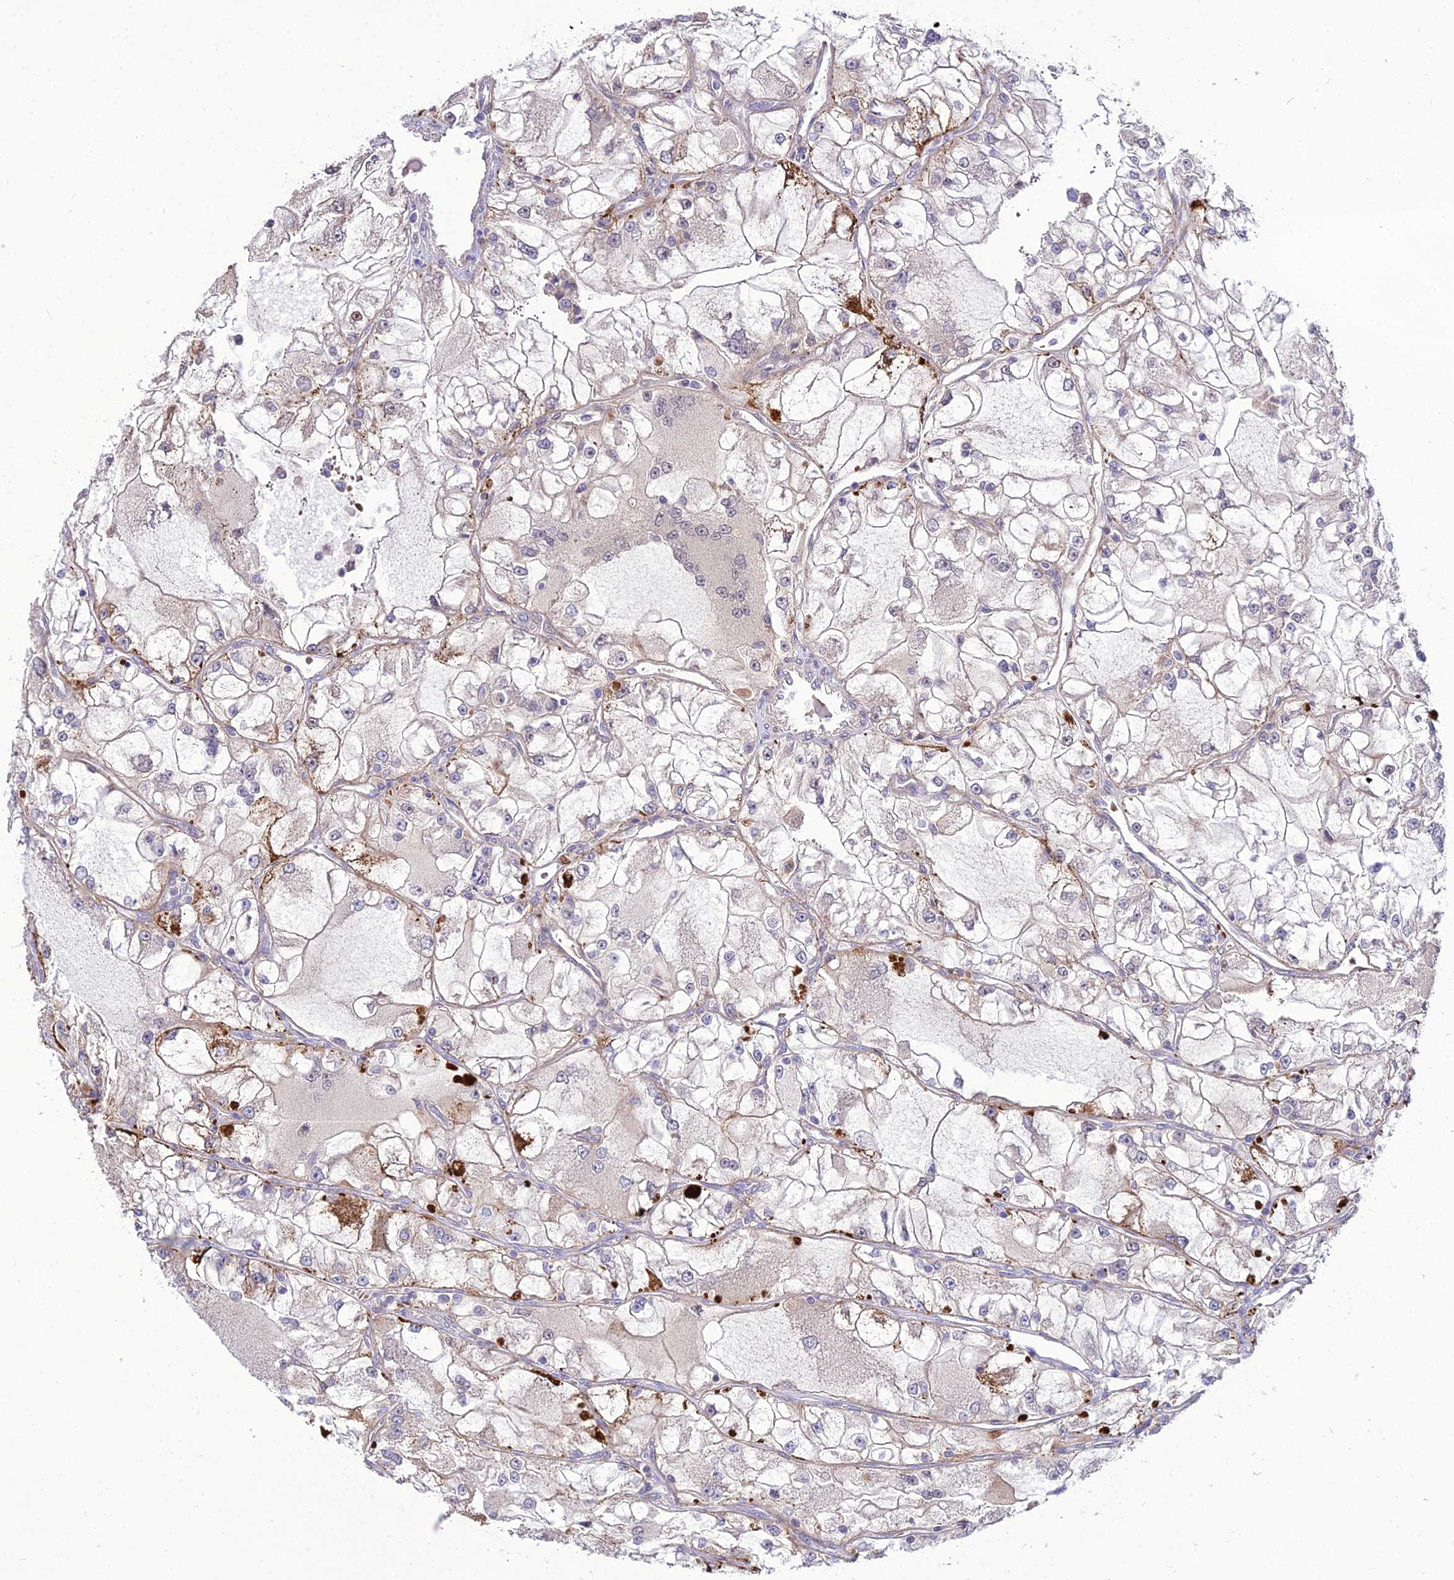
{"staining": {"intensity": "negative", "quantity": "none", "location": "none"}, "tissue": "renal cancer", "cell_type": "Tumor cells", "image_type": "cancer", "snomed": [{"axis": "morphology", "description": "Adenocarcinoma, NOS"}, {"axis": "topography", "description": "Kidney"}], "caption": "Renal cancer stained for a protein using immunohistochemistry (IHC) reveals no expression tumor cells.", "gene": "C6orf163", "patient": {"sex": "female", "age": 72}}